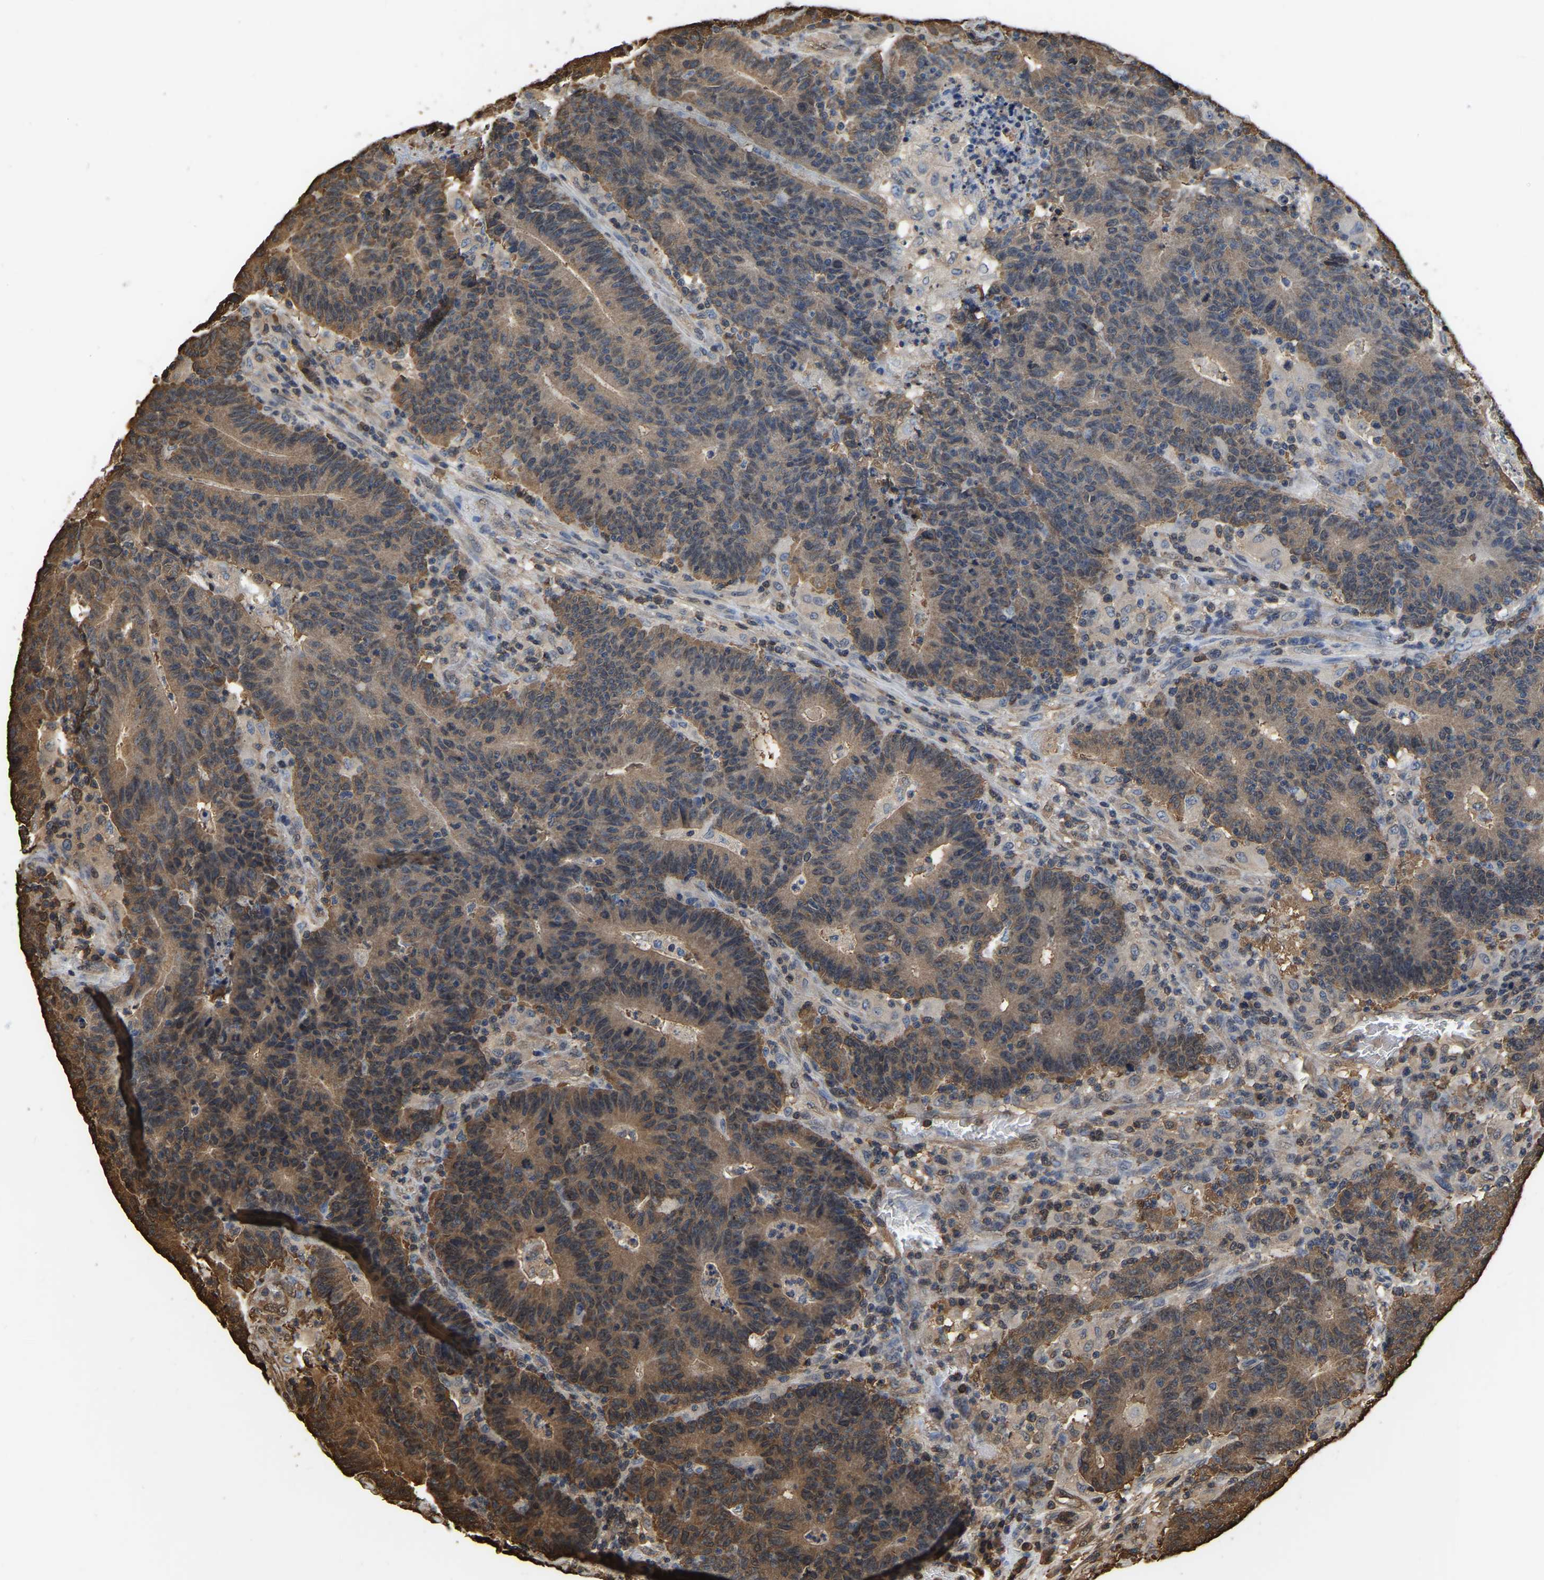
{"staining": {"intensity": "moderate", "quantity": ">75%", "location": "cytoplasmic/membranous"}, "tissue": "colorectal cancer", "cell_type": "Tumor cells", "image_type": "cancer", "snomed": [{"axis": "morphology", "description": "Normal tissue, NOS"}, {"axis": "morphology", "description": "Adenocarcinoma, NOS"}, {"axis": "topography", "description": "Colon"}], "caption": "Immunohistochemistry histopathology image of neoplastic tissue: colorectal adenocarcinoma stained using IHC displays medium levels of moderate protein expression localized specifically in the cytoplasmic/membranous of tumor cells, appearing as a cytoplasmic/membranous brown color.", "gene": "LDHB", "patient": {"sex": "female", "age": 75}}